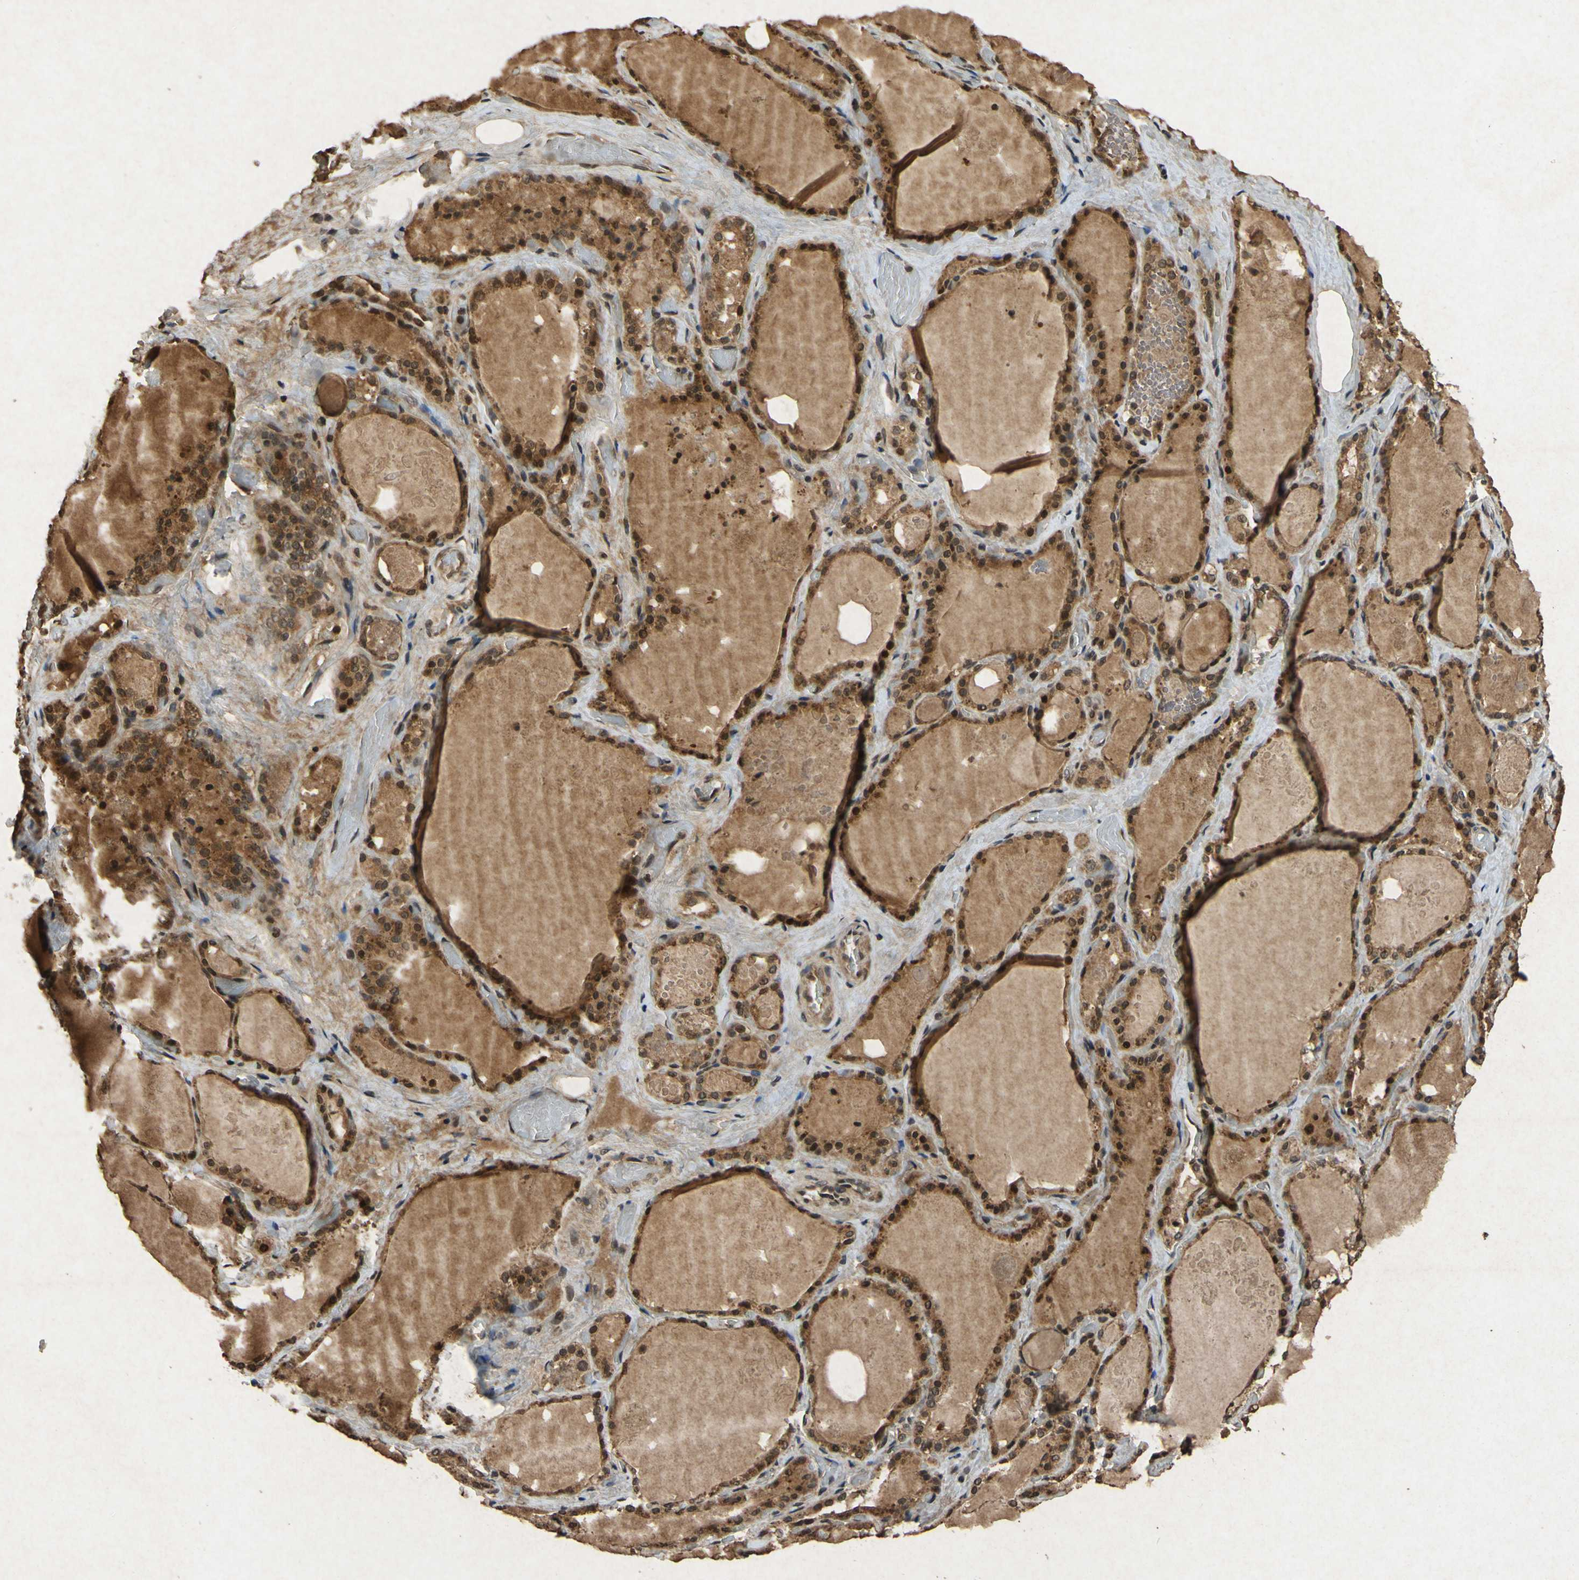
{"staining": {"intensity": "strong", "quantity": ">75%", "location": "cytoplasmic/membranous,nuclear"}, "tissue": "thyroid gland", "cell_type": "Glandular cells", "image_type": "normal", "snomed": [{"axis": "morphology", "description": "Normal tissue, NOS"}, {"axis": "topography", "description": "Thyroid gland"}], "caption": "High-power microscopy captured an IHC micrograph of benign thyroid gland, revealing strong cytoplasmic/membranous,nuclear expression in about >75% of glandular cells.", "gene": "ATP6V1H", "patient": {"sex": "male", "age": 61}}